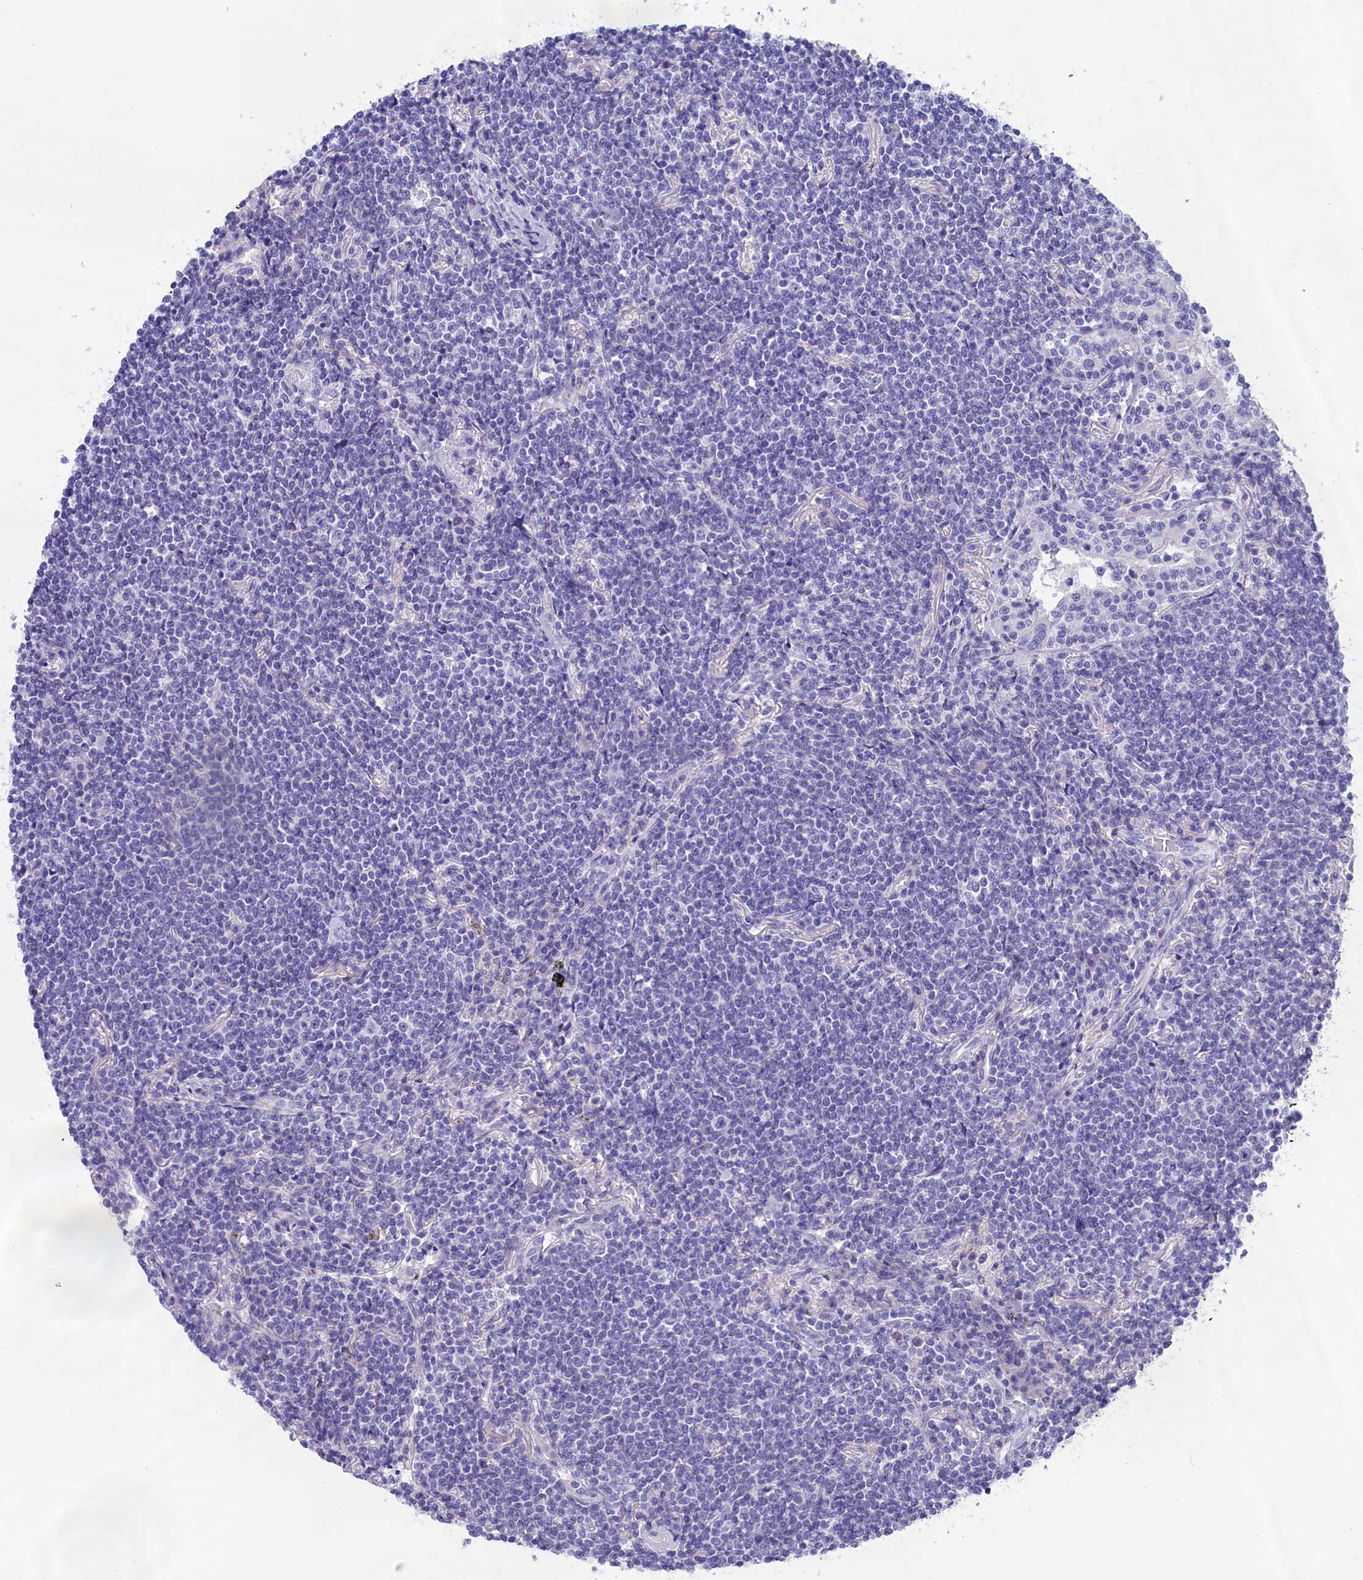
{"staining": {"intensity": "negative", "quantity": "none", "location": "none"}, "tissue": "lymphoma", "cell_type": "Tumor cells", "image_type": "cancer", "snomed": [{"axis": "morphology", "description": "Malignant lymphoma, non-Hodgkin's type, Low grade"}, {"axis": "topography", "description": "Lung"}], "caption": "Immunohistochemistry photomicrograph of neoplastic tissue: human malignant lymphoma, non-Hodgkin's type (low-grade) stained with DAB (3,3'-diaminobenzidine) demonstrates no significant protein expression in tumor cells.", "gene": "PRDM12", "patient": {"sex": "female", "age": 71}}